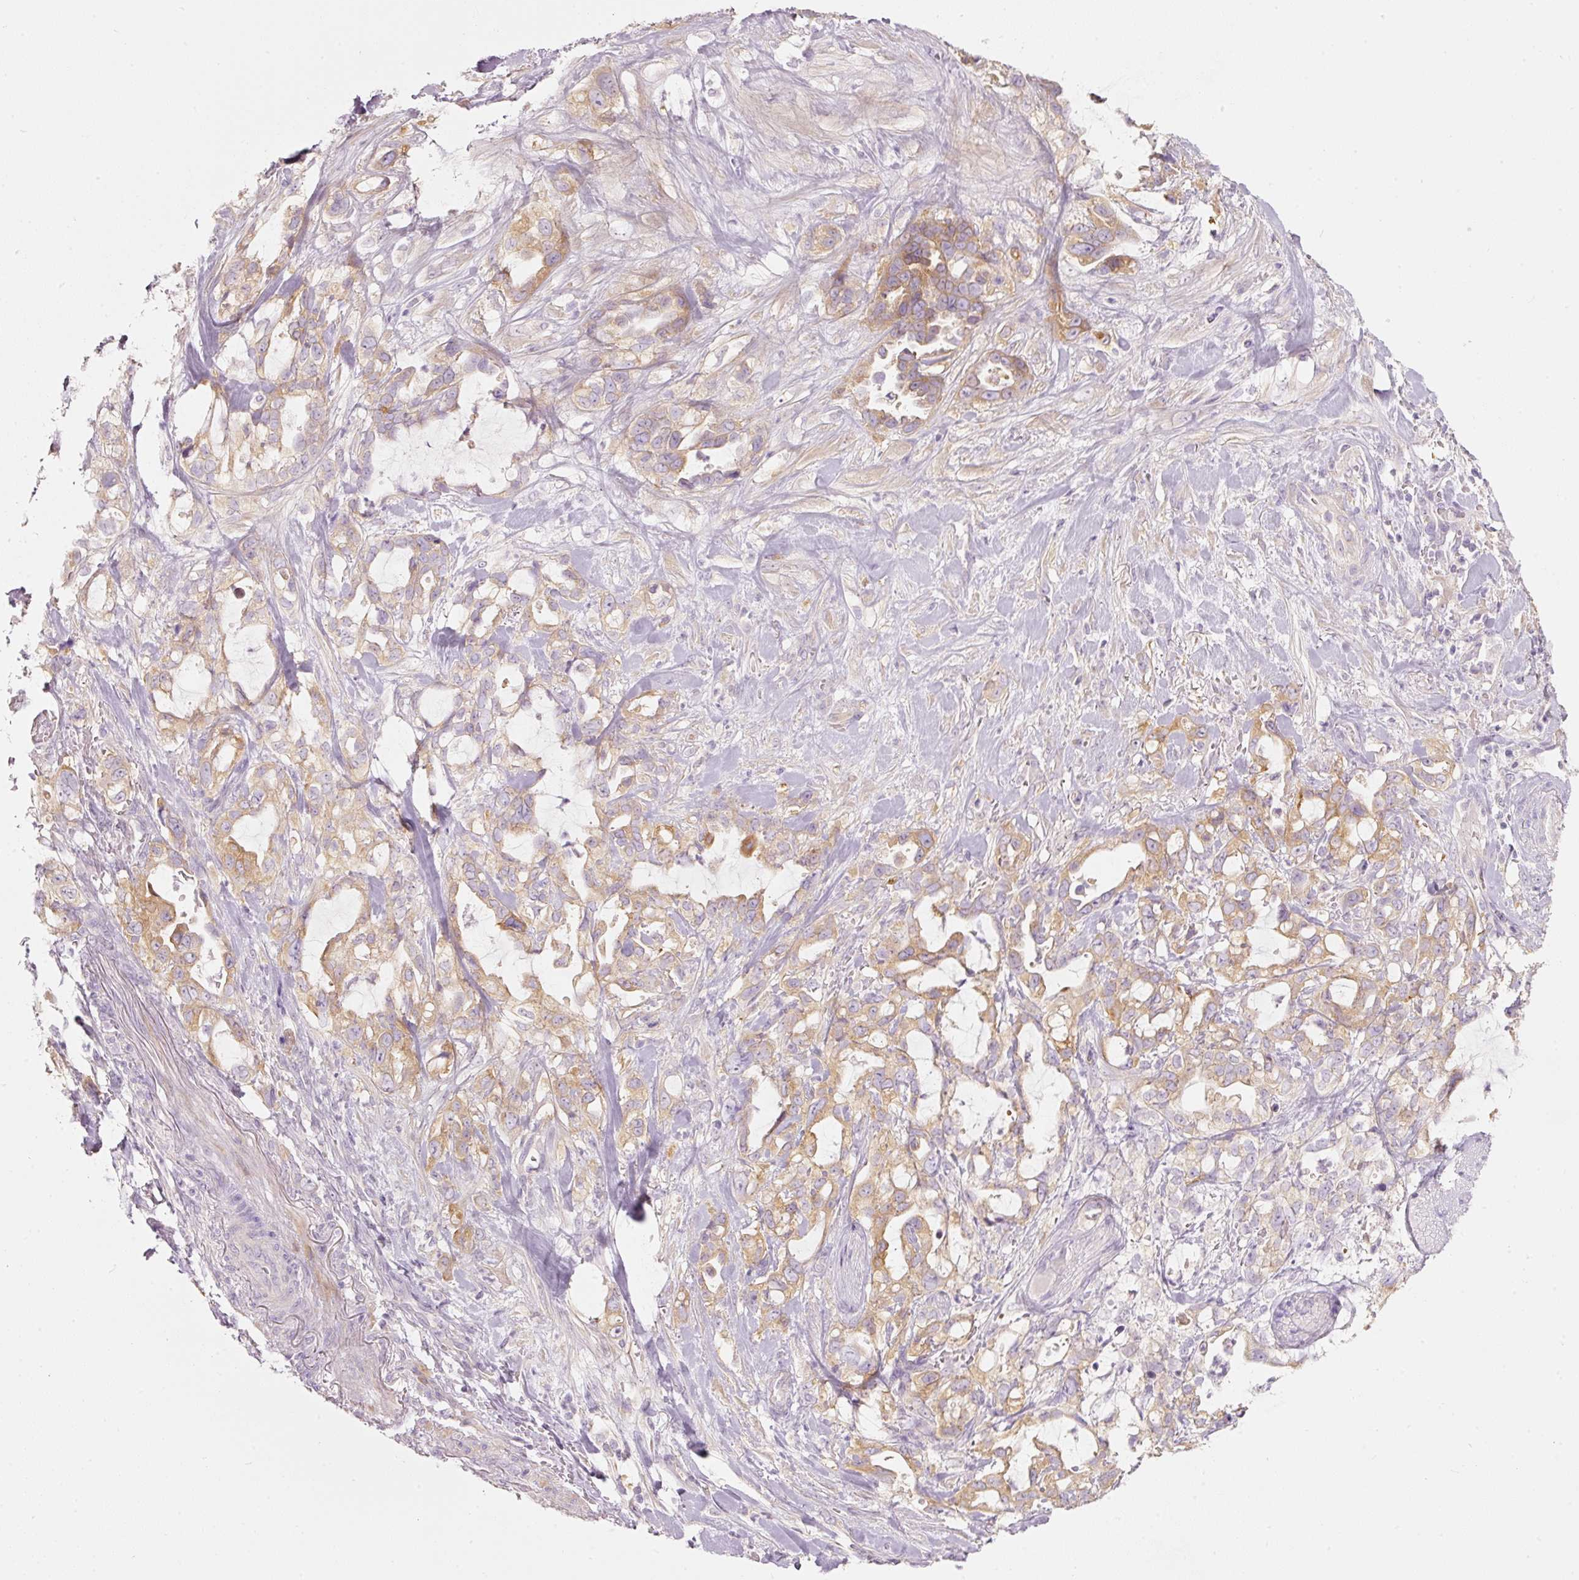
{"staining": {"intensity": "moderate", "quantity": ">75%", "location": "cytoplasmic/membranous"}, "tissue": "pancreatic cancer", "cell_type": "Tumor cells", "image_type": "cancer", "snomed": [{"axis": "morphology", "description": "Adenocarcinoma, NOS"}, {"axis": "topography", "description": "Pancreas"}], "caption": "A photomicrograph of human pancreatic adenocarcinoma stained for a protein exhibits moderate cytoplasmic/membranous brown staining in tumor cells.", "gene": "PDXDC1", "patient": {"sex": "female", "age": 61}}